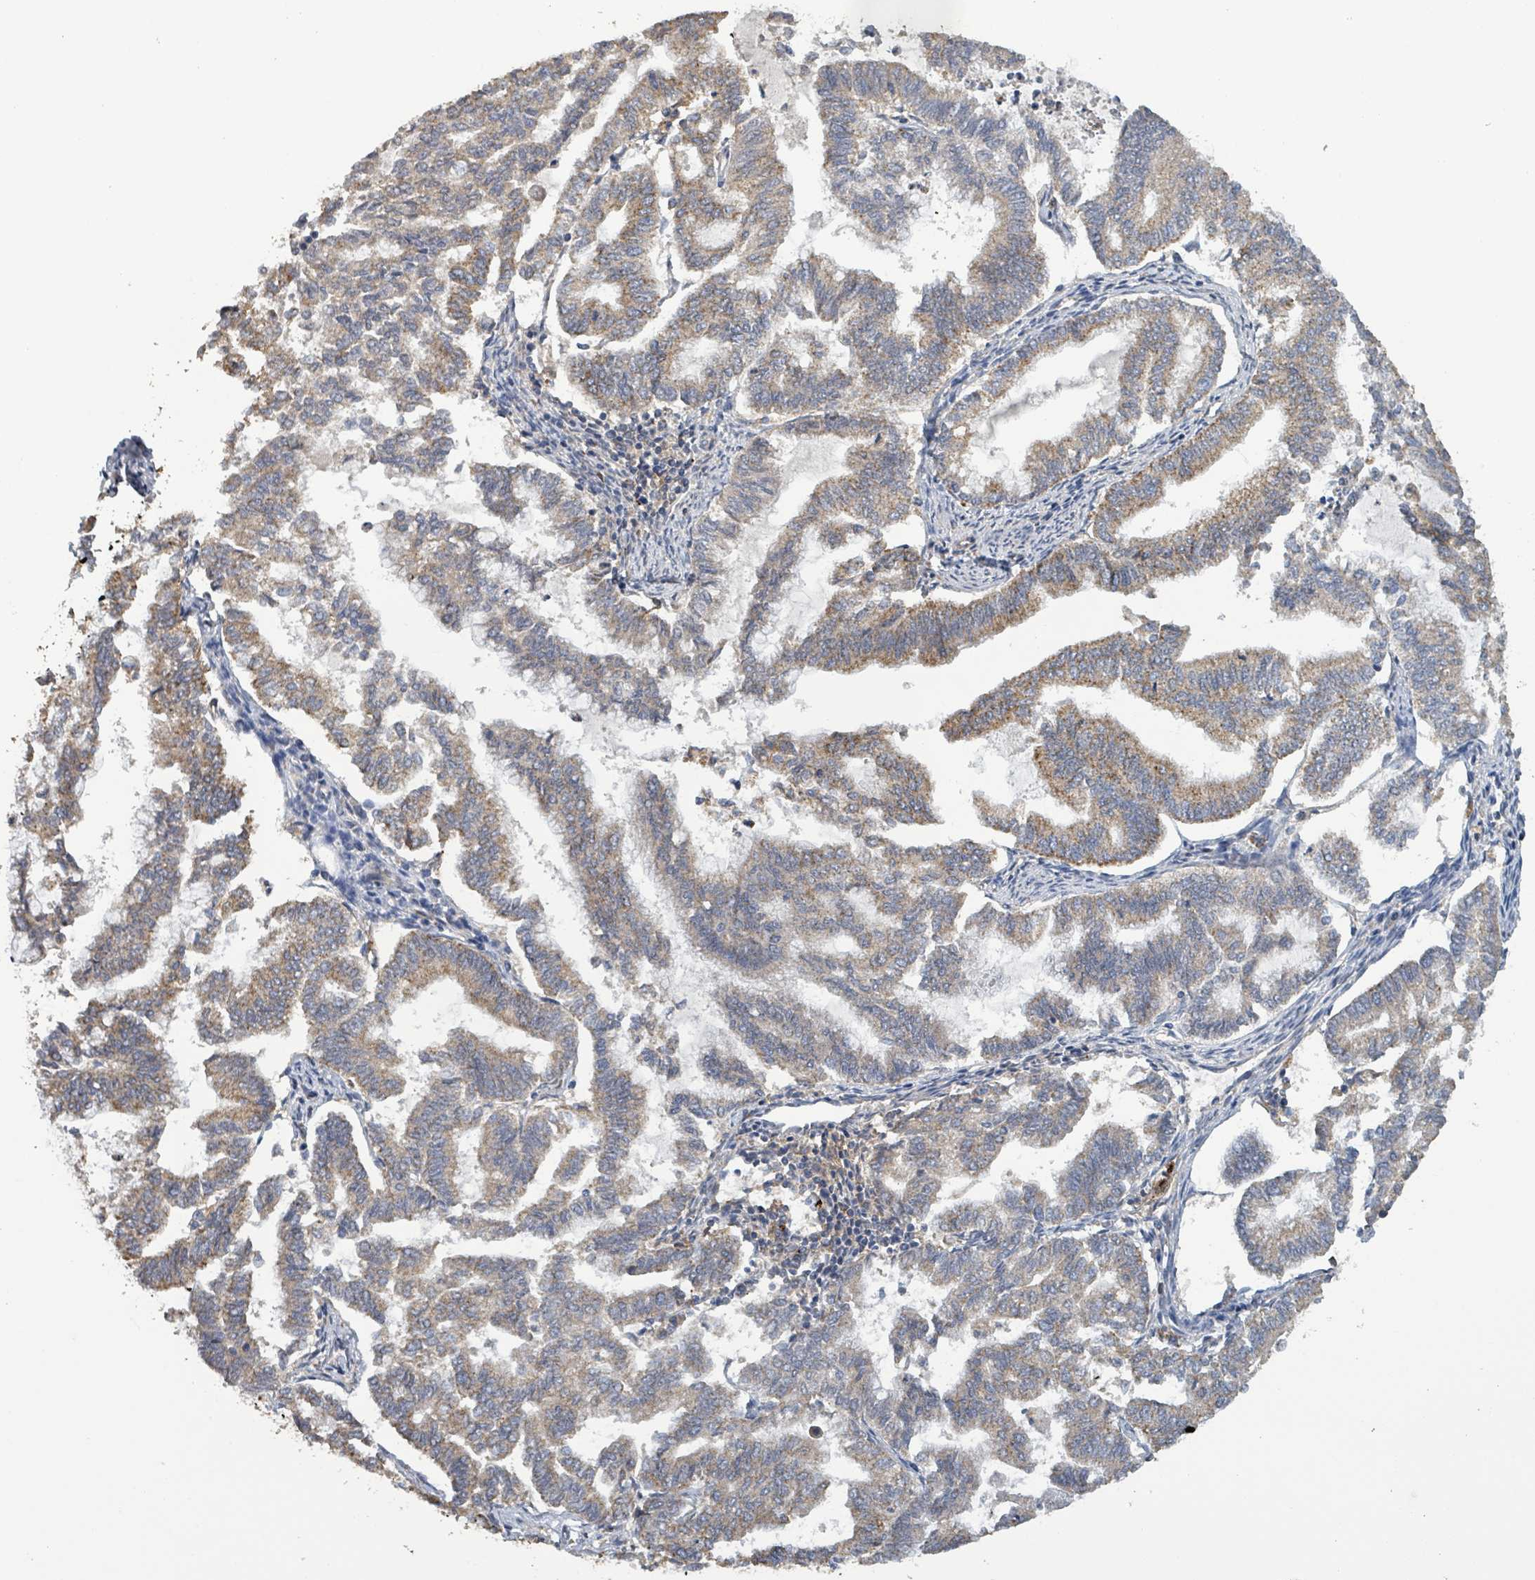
{"staining": {"intensity": "moderate", "quantity": "25%-75%", "location": "cytoplasmic/membranous"}, "tissue": "endometrial cancer", "cell_type": "Tumor cells", "image_type": "cancer", "snomed": [{"axis": "morphology", "description": "Adenocarcinoma, NOS"}, {"axis": "topography", "description": "Endometrium"}], "caption": "Immunohistochemical staining of endometrial adenocarcinoma displays medium levels of moderate cytoplasmic/membranous expression in approximately 25%-75% of tumor cells.", "gene": "PLAAT1", "patient": {"sex": "female", "age": 79}}